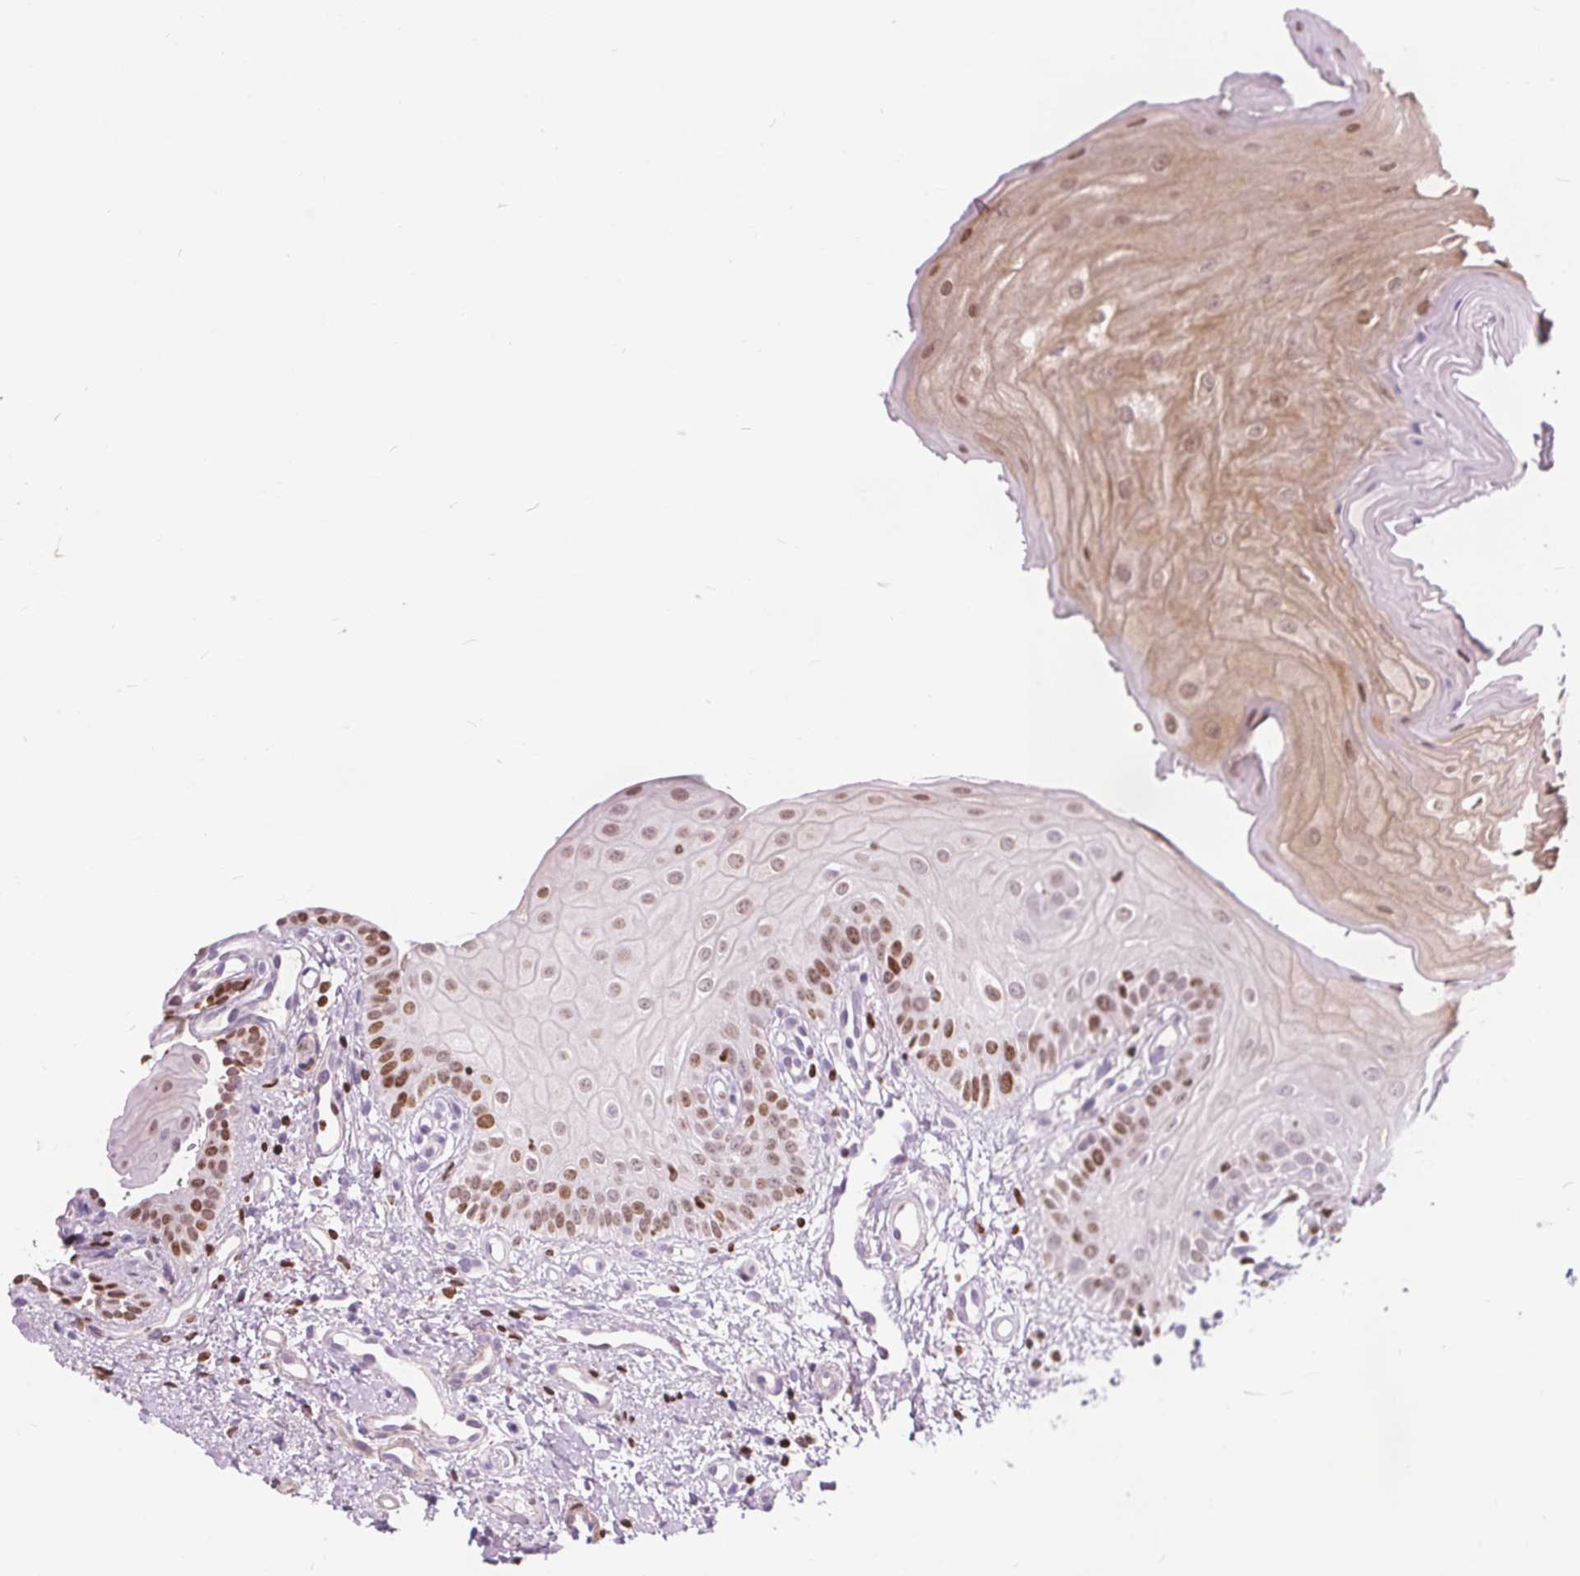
{"staining": {"intensity": "moderate", "quantity": "25%-75%", "location": "cytoplasmic/membranous,nuclear"}, "tissue": "oral mucosa", "cell_type": "Squamous epithelial cells", "image_type": "normal", "snomed": [{"axis": "morphology", "description": "Normal tissue, NOS"}, {"axis": "topography", "description": "Oral tissue"}], "caption": "IHC (DAB (3,3'-diaminobenzidine)) staining of normal oral mucosa exhibits moderate cytoplasmic/membranous,nuclear protein positivity in about 25%-75% of squamous epithelial cells.", "gene": "ISLR2", "patient": {"sex": "female", "age": 73}}